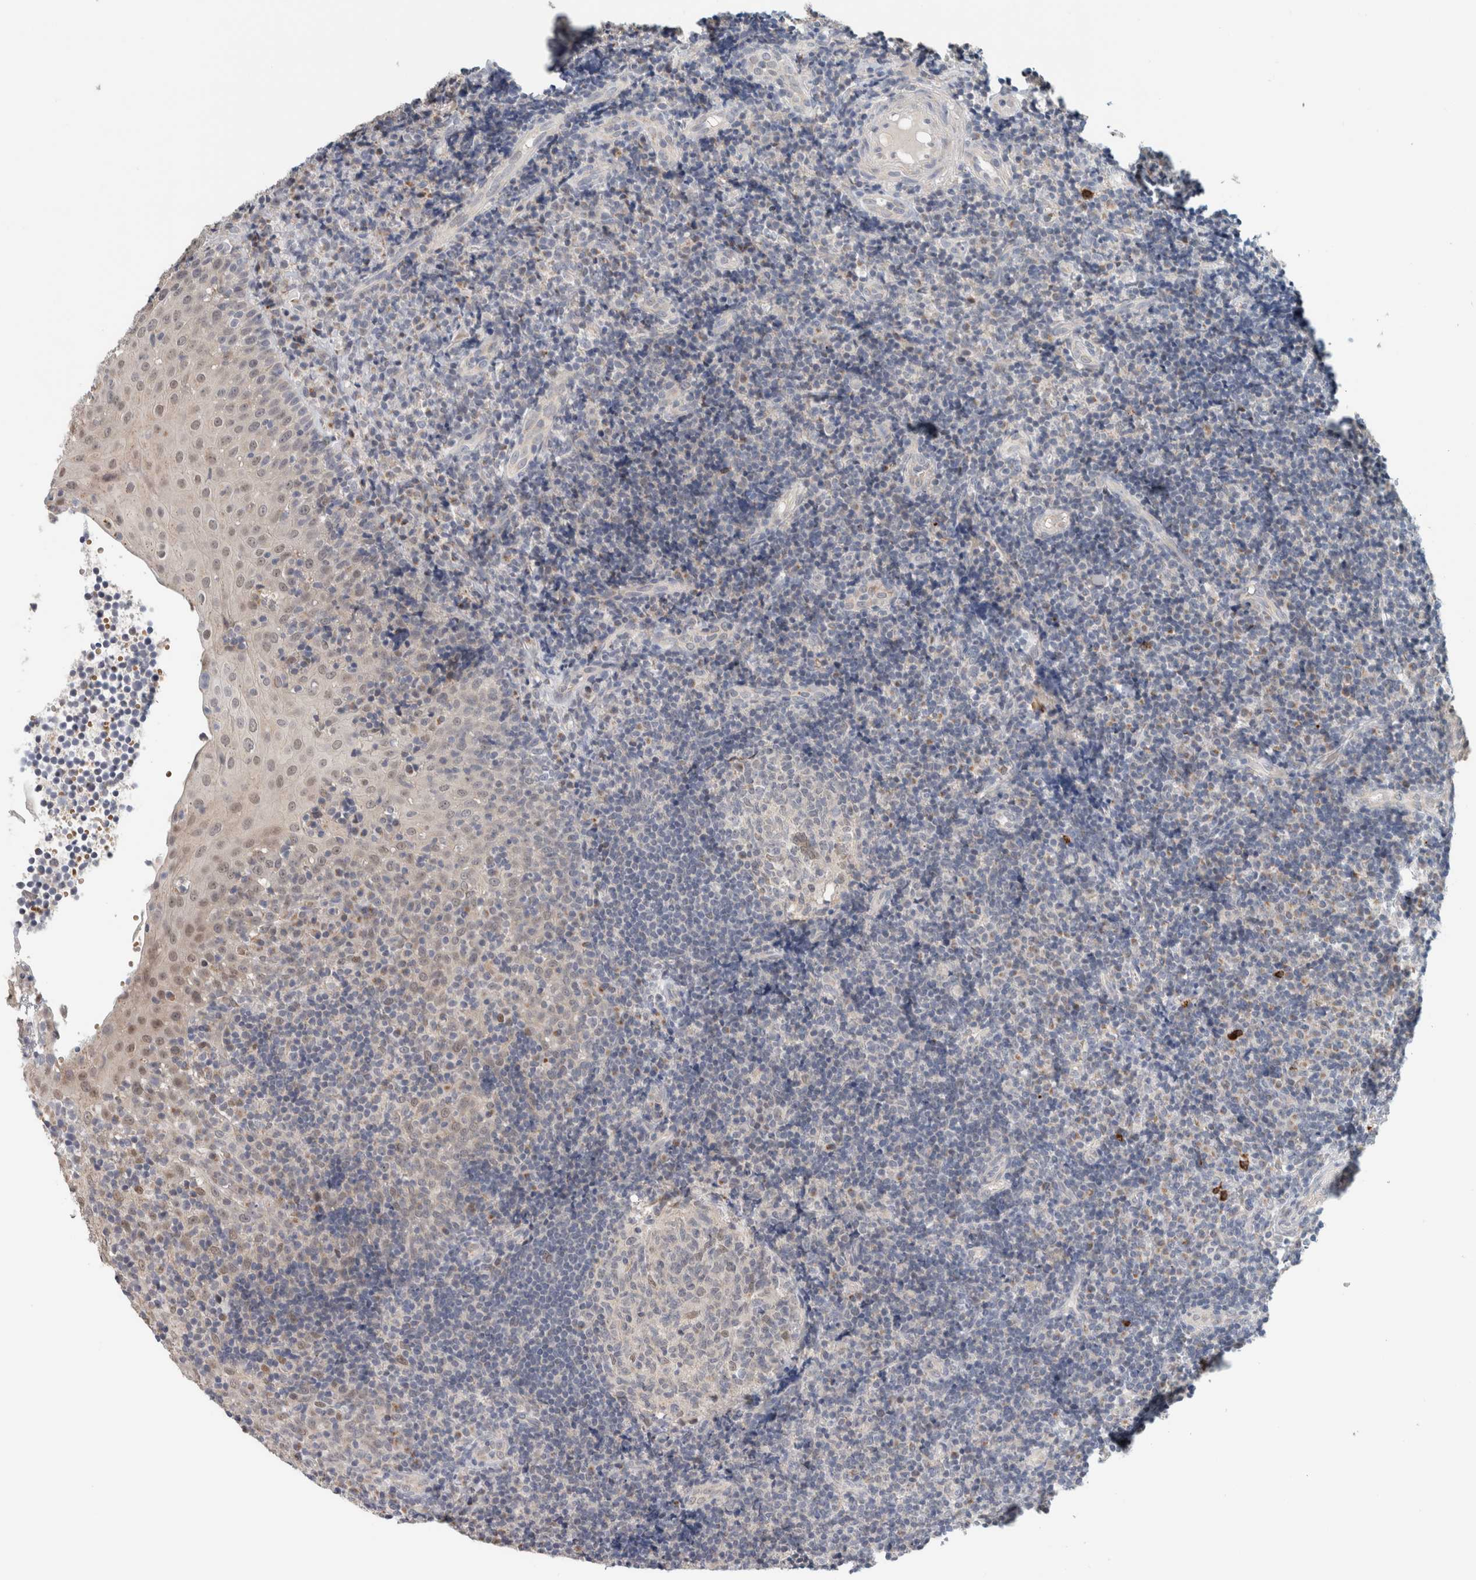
{"staining": {"intensity": "weak", "quantity": "<25%", "location": "nuclear"}, "tissue": "tonsil", "cell_type": "Germinal center cells", "image_type": "normal", "snomed": [{"axis": "morphology", "description": "Normal tissue, NOS"}, {"axis": "topography", "description": "Tonsil"}], "caption": "Germinal center cells are negative for brown protein staining in unremarkable tonsil. The staining is performed using DAB brown chromogen with nuclei counter-stained in using hematoxylin.", "gene": "CRAT", "patient": {"sex": "female", "age": 40}}